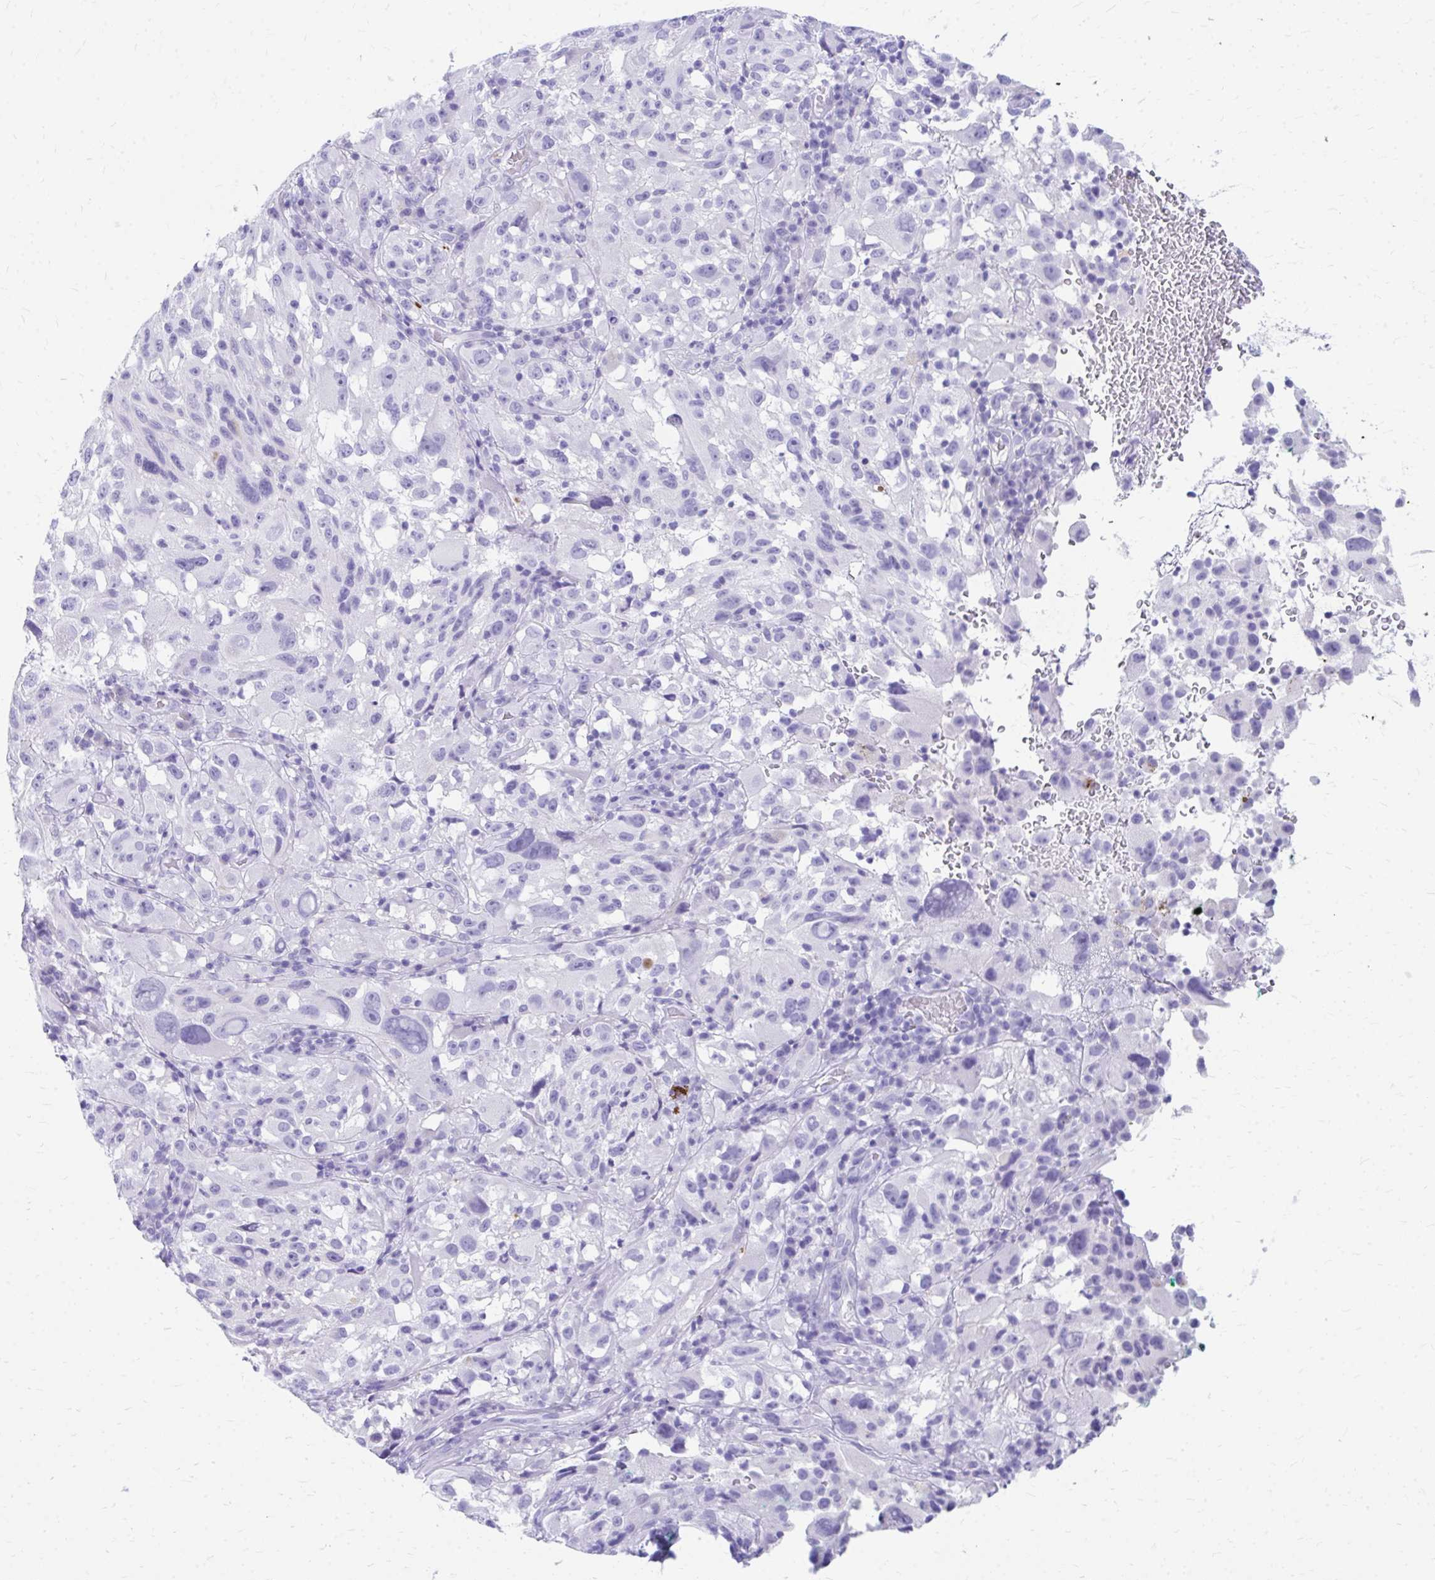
{"staining": {"intensity": "negative", "quantity": "none", "location": "none"}, "tissue": "melanoma", "cell_type": "Tumor cells", "image_type": "cancer", "snomed": [{"axis": "morphology", "description": "Malignant melanoma, NOS"}, {"axis": "topography", "description": "Skin"}], "caption": "Tumor cells are negative for protein expression in human melanoma.", "gene": "ZNF699", "patient": {"sex": "female", "age": 71}}